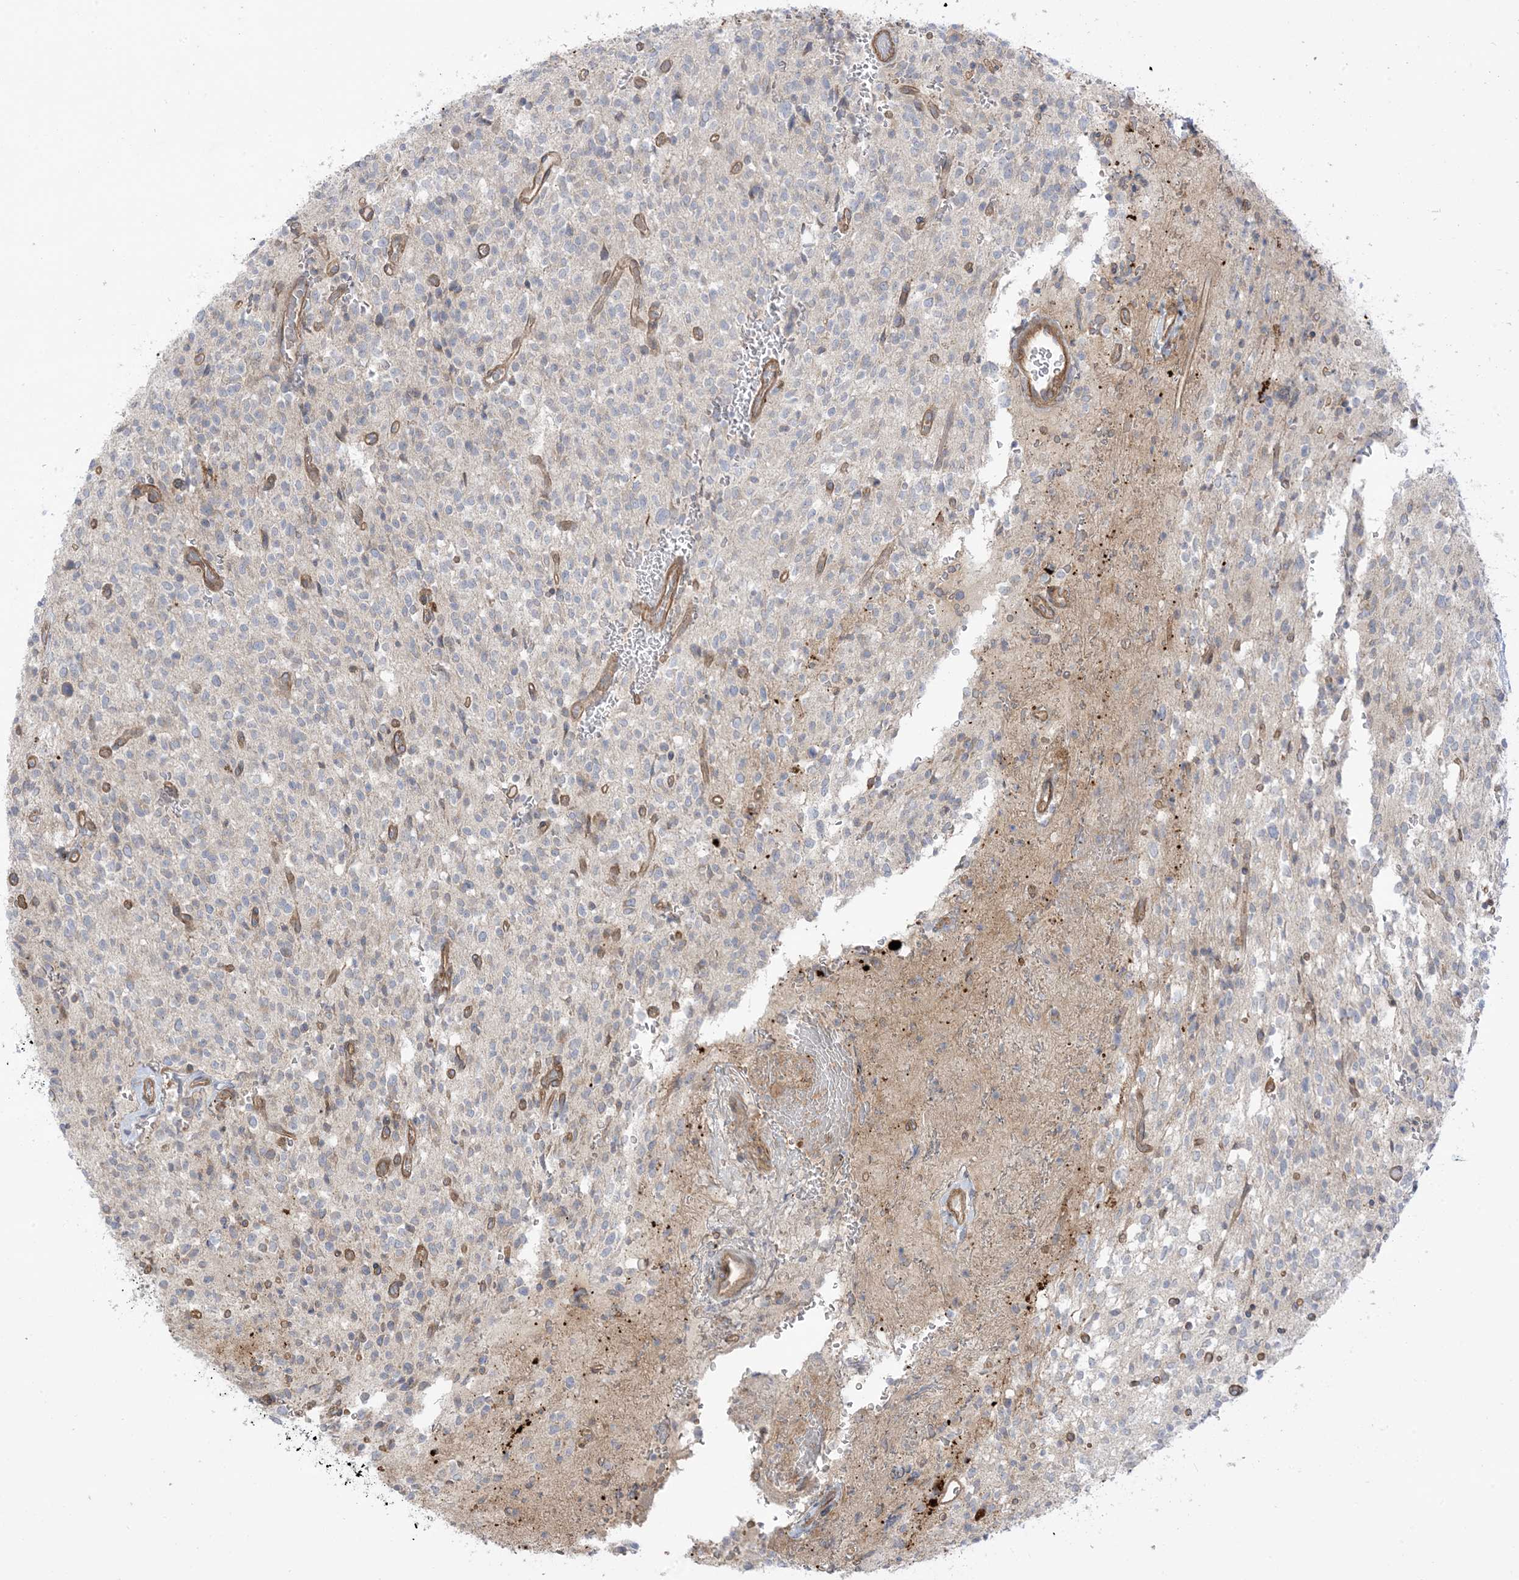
{"staining": {"intensity": "negative", "quantity": "none", "location": "none"}, "tissue": "glioma", "cell_type": "Tumor cells", "image_type": "cancer", "snomed": [{"axis": "morphology", "description": "Glioma, malignant, High grade"}, {"axis": "topography", "description": "Brain"}], "caption": "DAB immunohistochemical staining of human glioma exhibits no significant positivity in tumor cells. Nuclei are stained in blue.", "gene": "ICMT", "patient": {"sex": "male", "age": 34}}